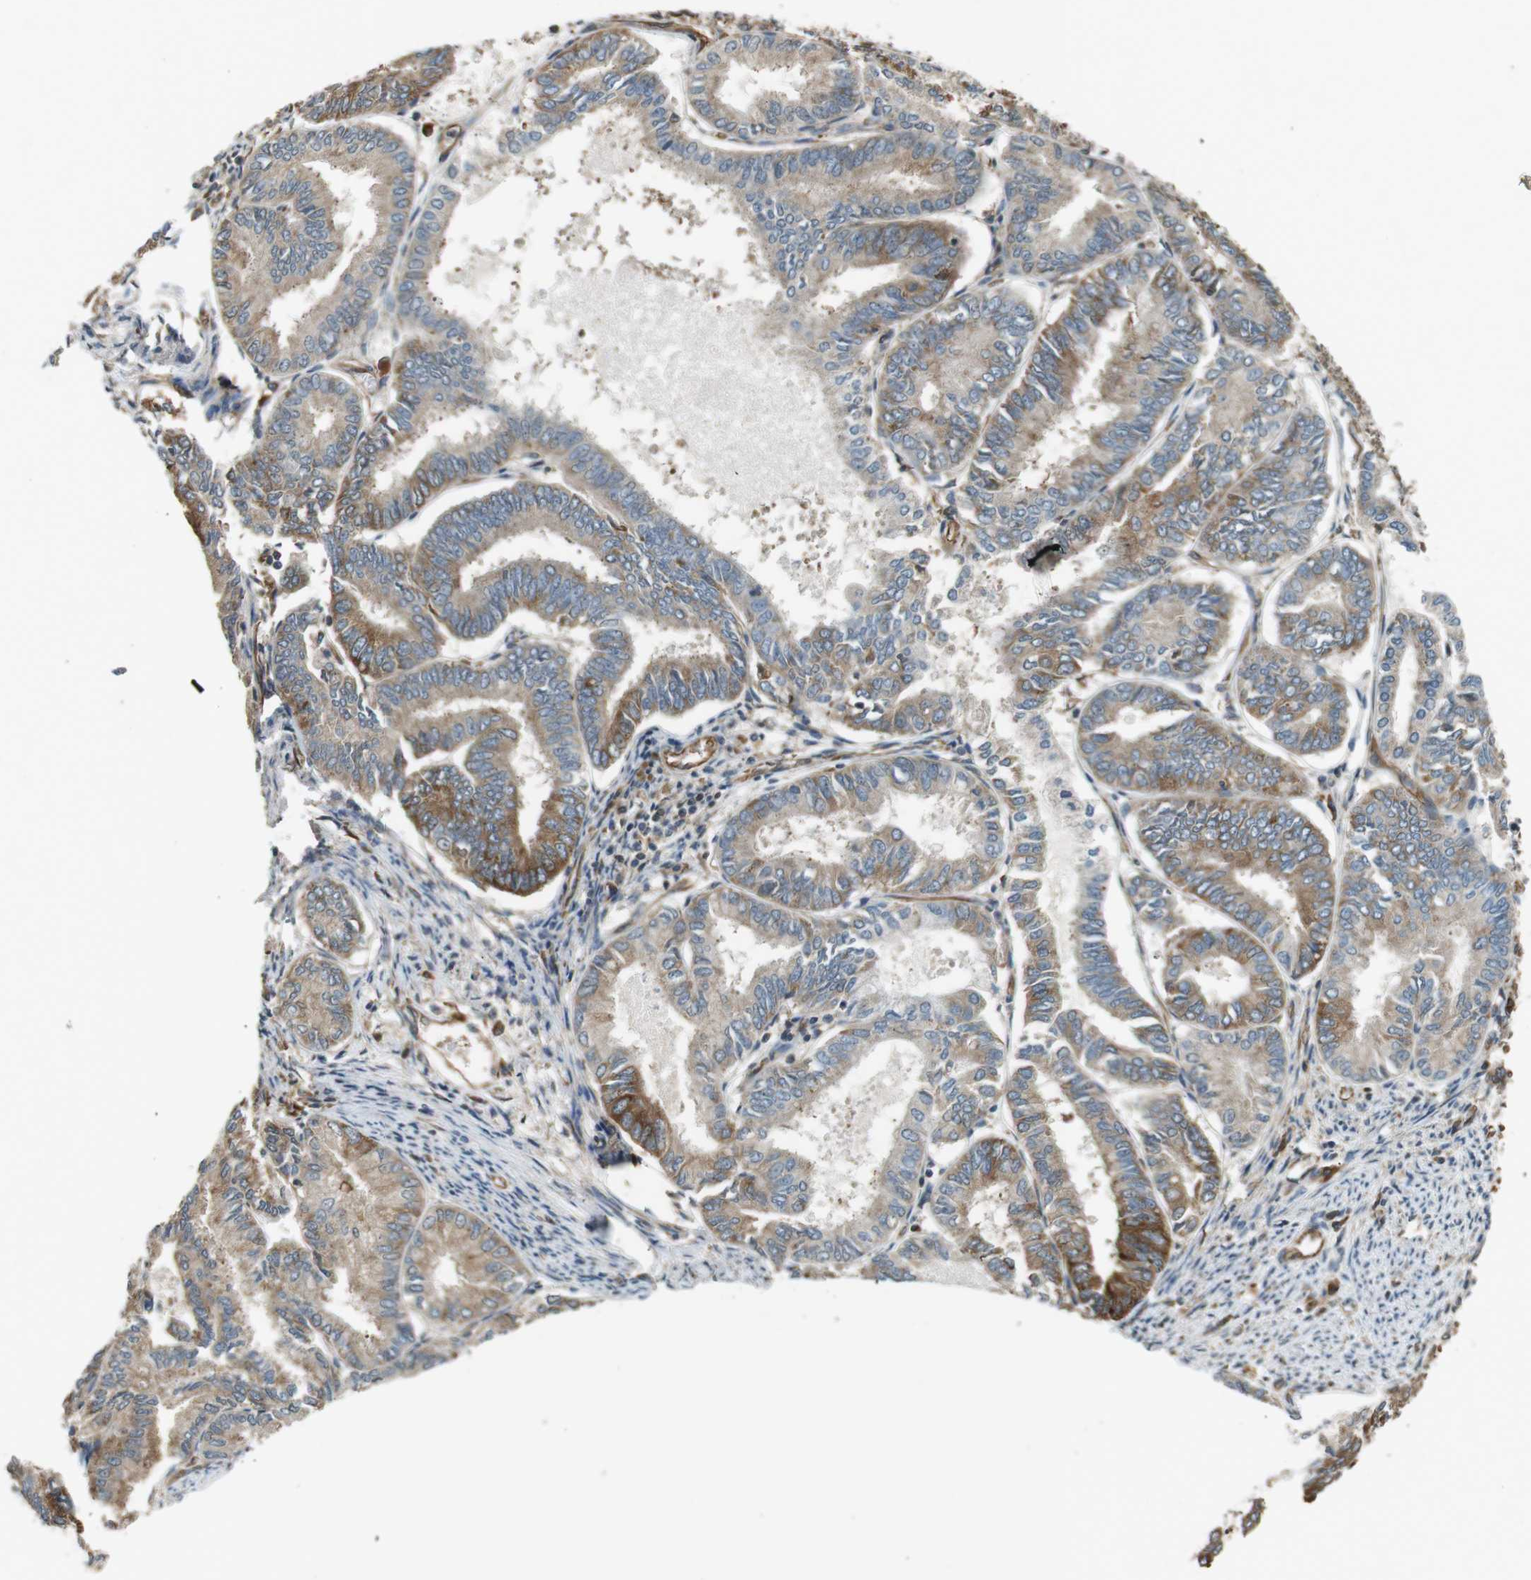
{"staining": {"intensity": "moderate", "quantity": "25%-75%", "location": "cytoplasmic/membranous"}, "tissue": "endometrial cancer", "cell_type": "Tumor cells", "image_type": "cancer", "snomed": [{"axis": "morphology", "description": "Adenocarcinoma, NOS"}, {"axis": "topography", "description": "Endometrium"}], "caption": "Immunohistochemistry (DAB (3,3'-diaminobenzidine)) staining of endometrial cancer shows moderate cytoplasmic/membranous protein positivity in about 25%-75% of tumor cells.", "gene": "PA2G4", "patient": {"sex": "female", "age": 86}}